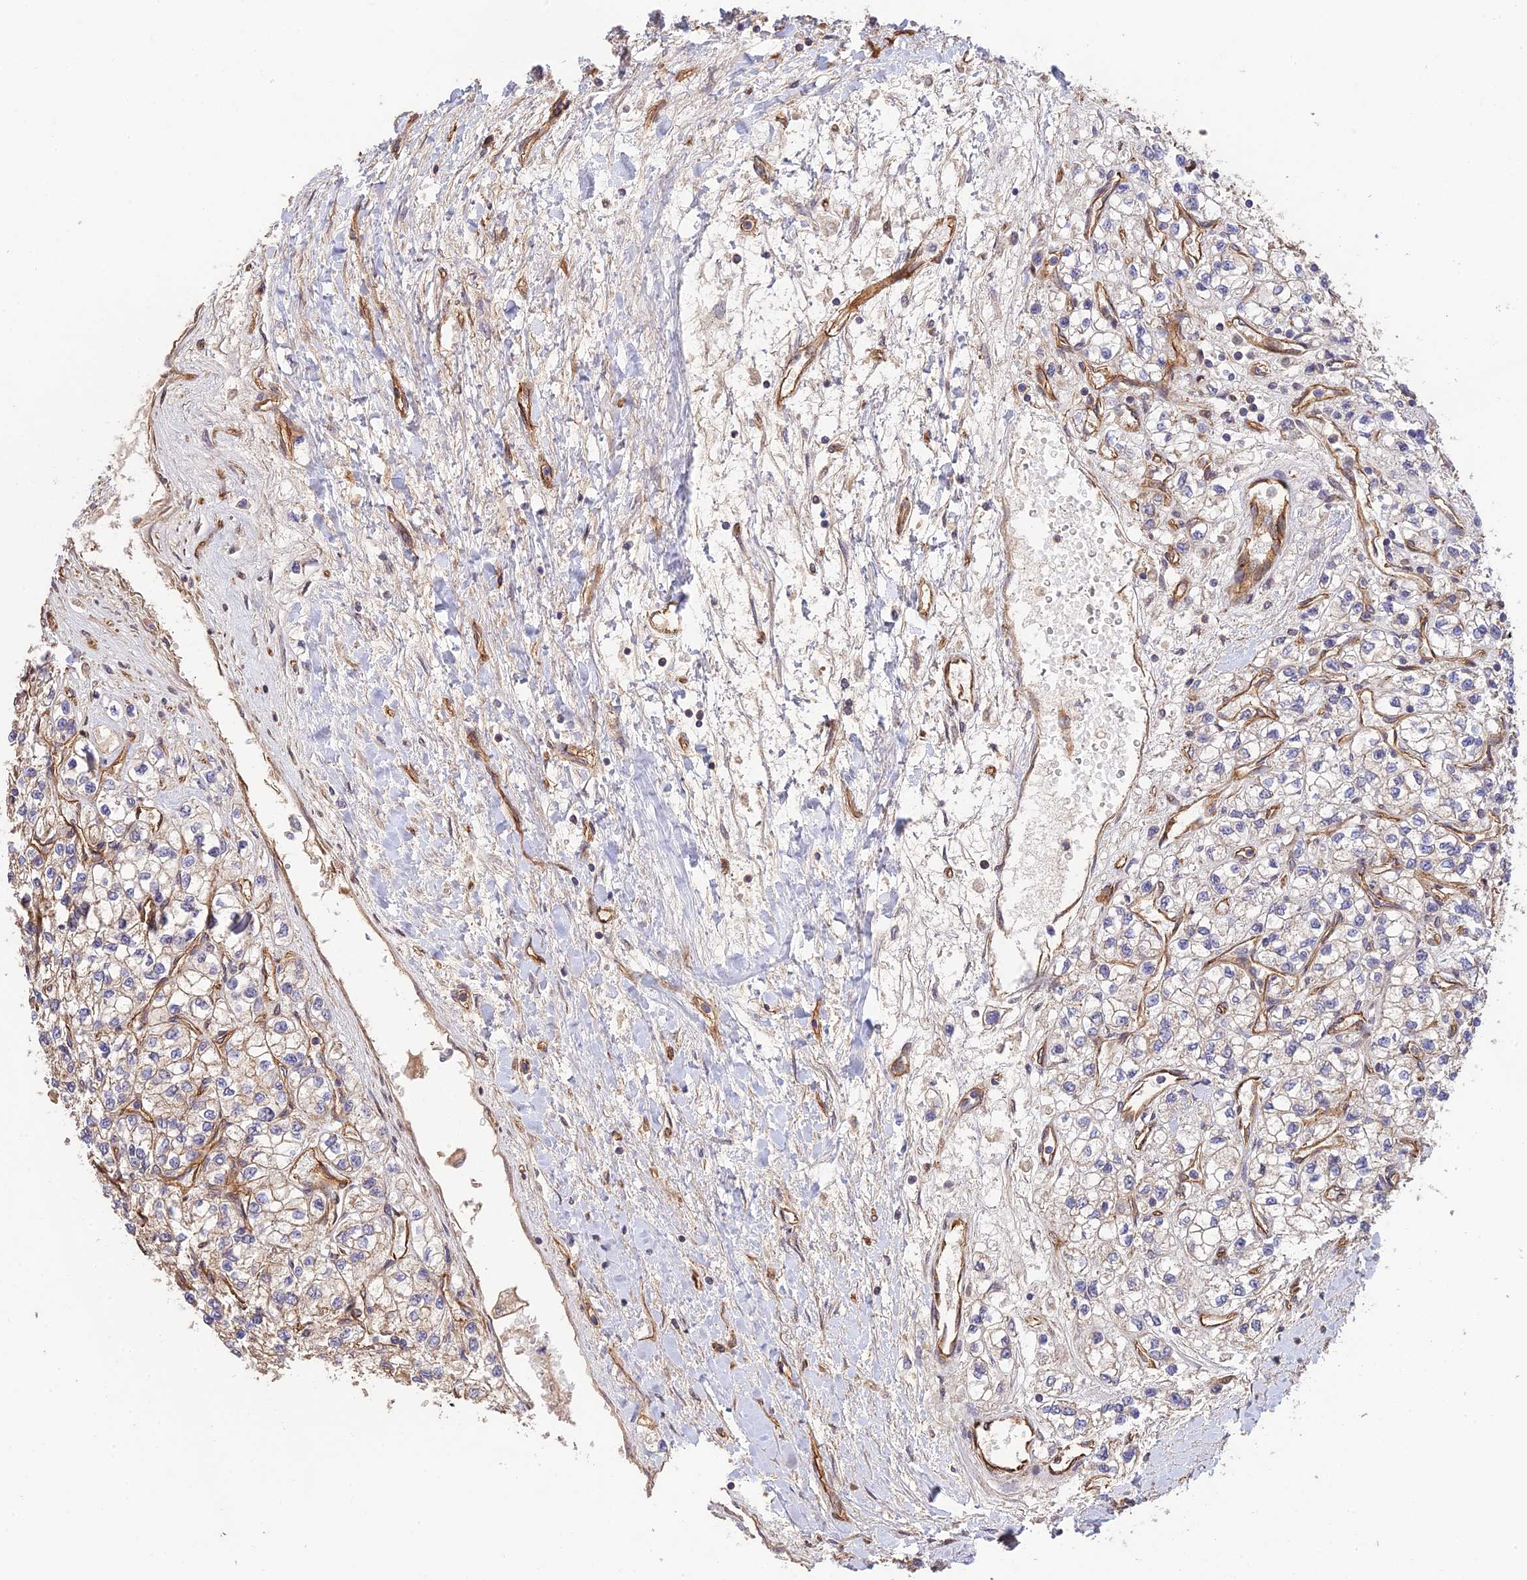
{"staining": {"intensity": "negative", "quantity": "none", "location": "none"}, "tissue": "renal cancer", "cell_type": "Tumor cells", "image_type": "cancer", "snomed": [{"axis": "morphology", "description": "Adenocarcinoma, NOS"}, {"axis": "topography", "description": "Kidney"}], "caption": "A high-resolution photomicrograph shows IHC staining of renal adenocarcinoma, which reveals no significant expression in tumor cells.", "gene": "HOMER2", "patient": {"sex": "male", "age": 80}}